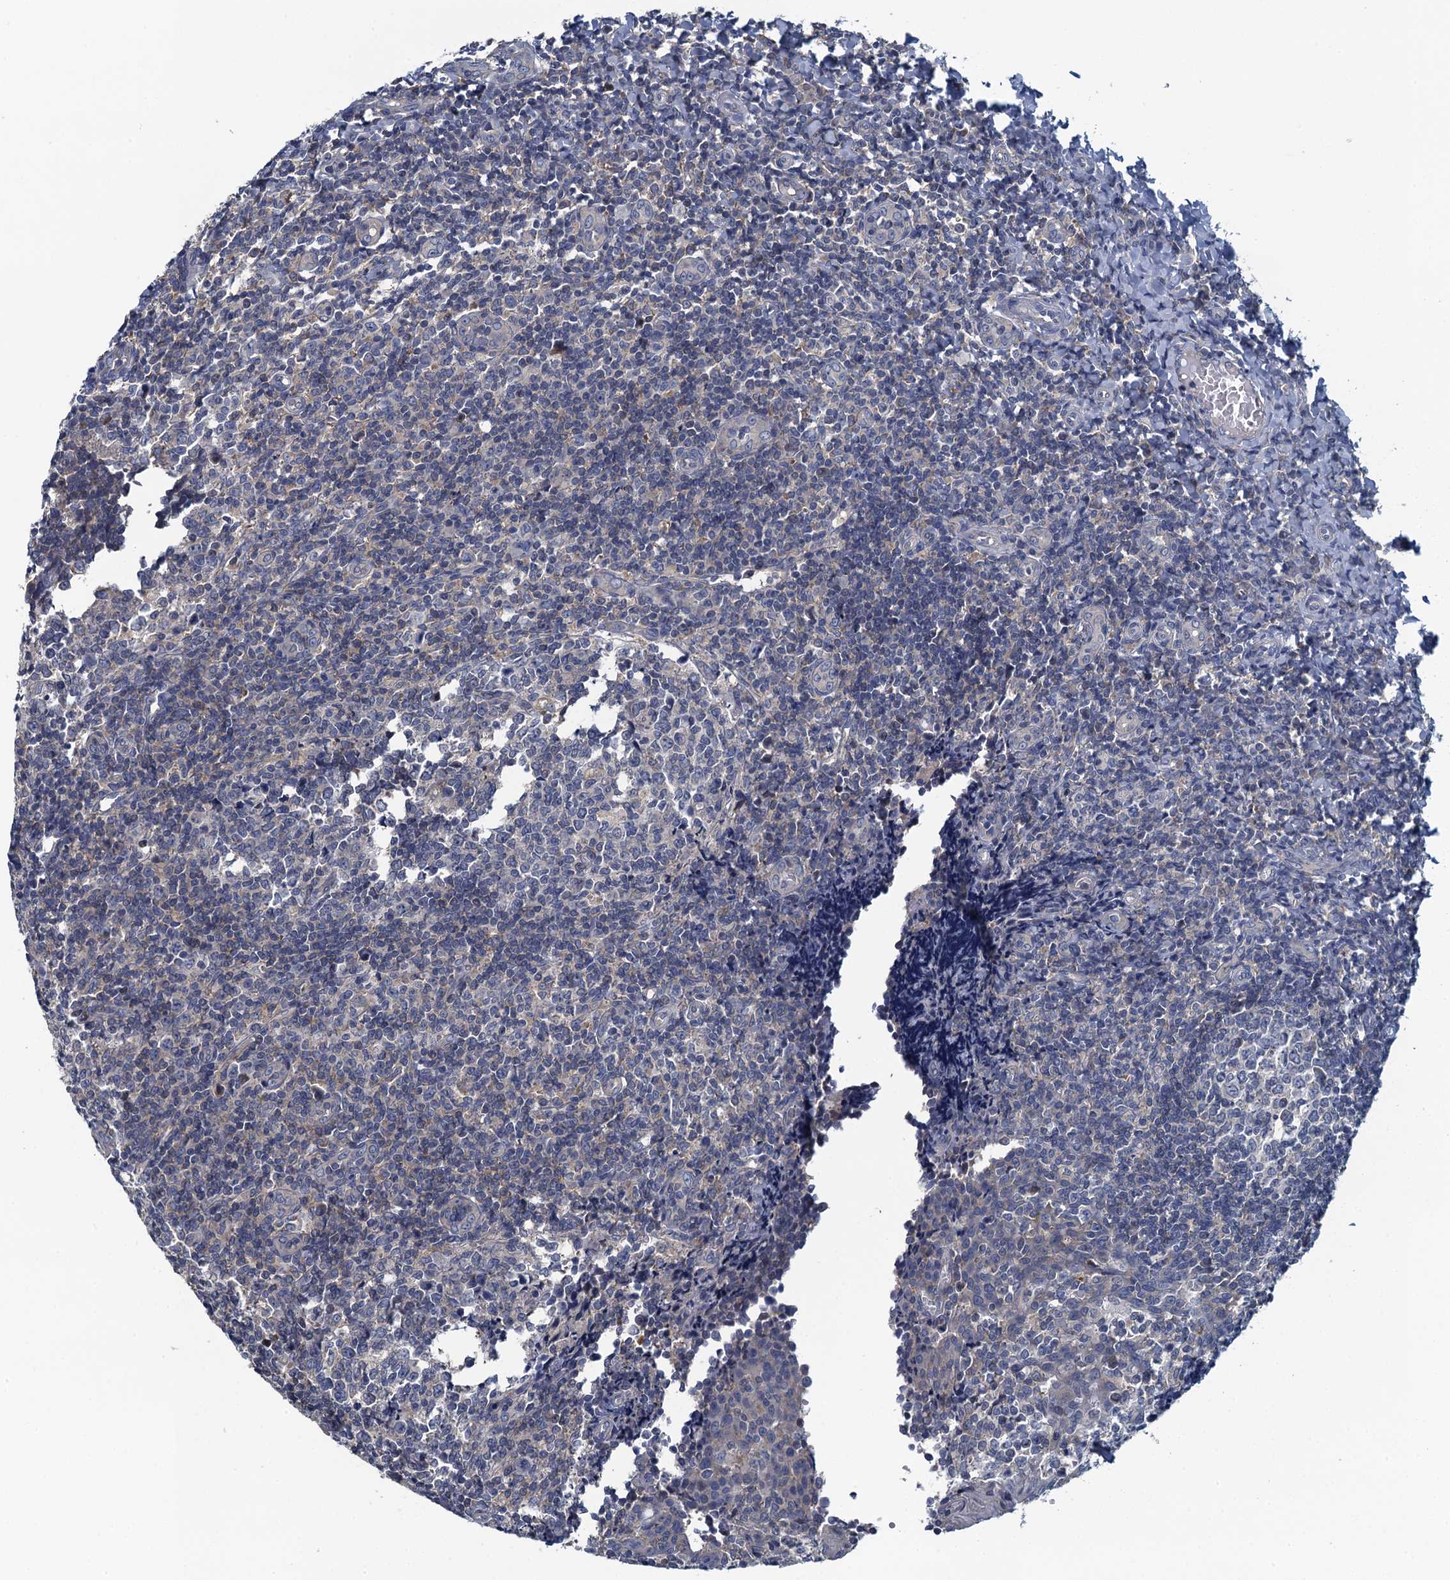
{"staining": {"intensity": "negative", "quantity": "none", "location": "none"}, "tissue": "tonsil", "cell_type": "Germinal center cells", "image_type": "normal", "snomed": [{"axis": "morphology", "description": "Normal tissue, NOS"}, {"axis": "topography", "description": "Tonsil"}], "caption": "A micrograph of tonsil stained for a protein displays no brown staining in germinal center cells. (DAB (3,3'-diaminobenzidine) IHC with hematoxylin counter stain).", "gene": "NCKAP1L", "patient": {"sex": "female", "age": 19}}